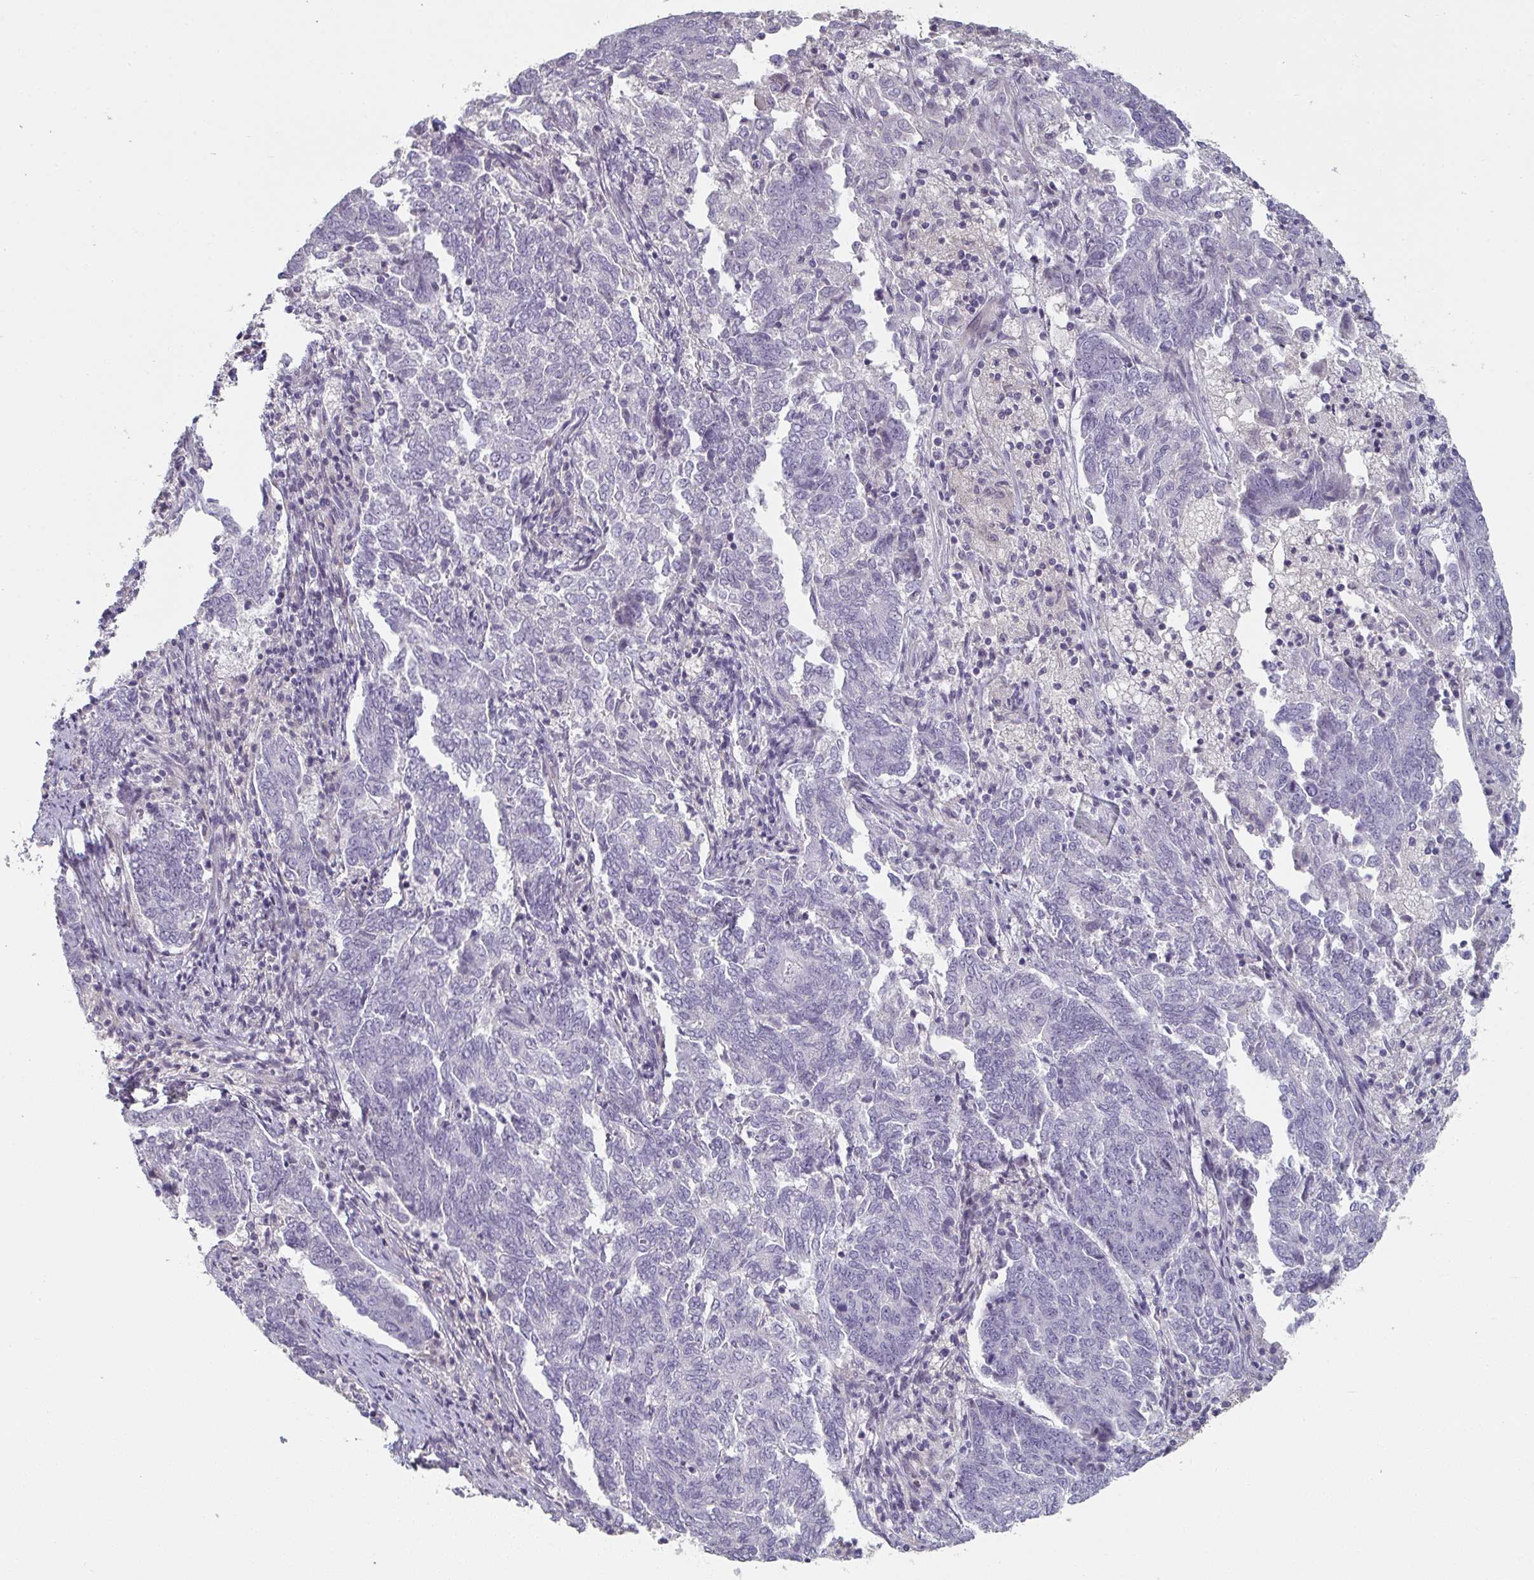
{"staining": {"intensity": "negative", "quantity": "none", "location": "none"}, "tissue": "endometrial cancer", "cell_type": "Tumor cells", "image_type": "cancer", "snomed": [{"axis": "morphology", "description": "Adenocarcinoma, NOS"}, {"axis": "topography", "description": "Endometrium"}], "caption": "Immunohistochemistry photomicrograph of endometrial cancer stained for a protein (brown), which reveals no staining in tumor cells.", "gene": "A1CF", "patient": {"sex": "female", "age": 80}}